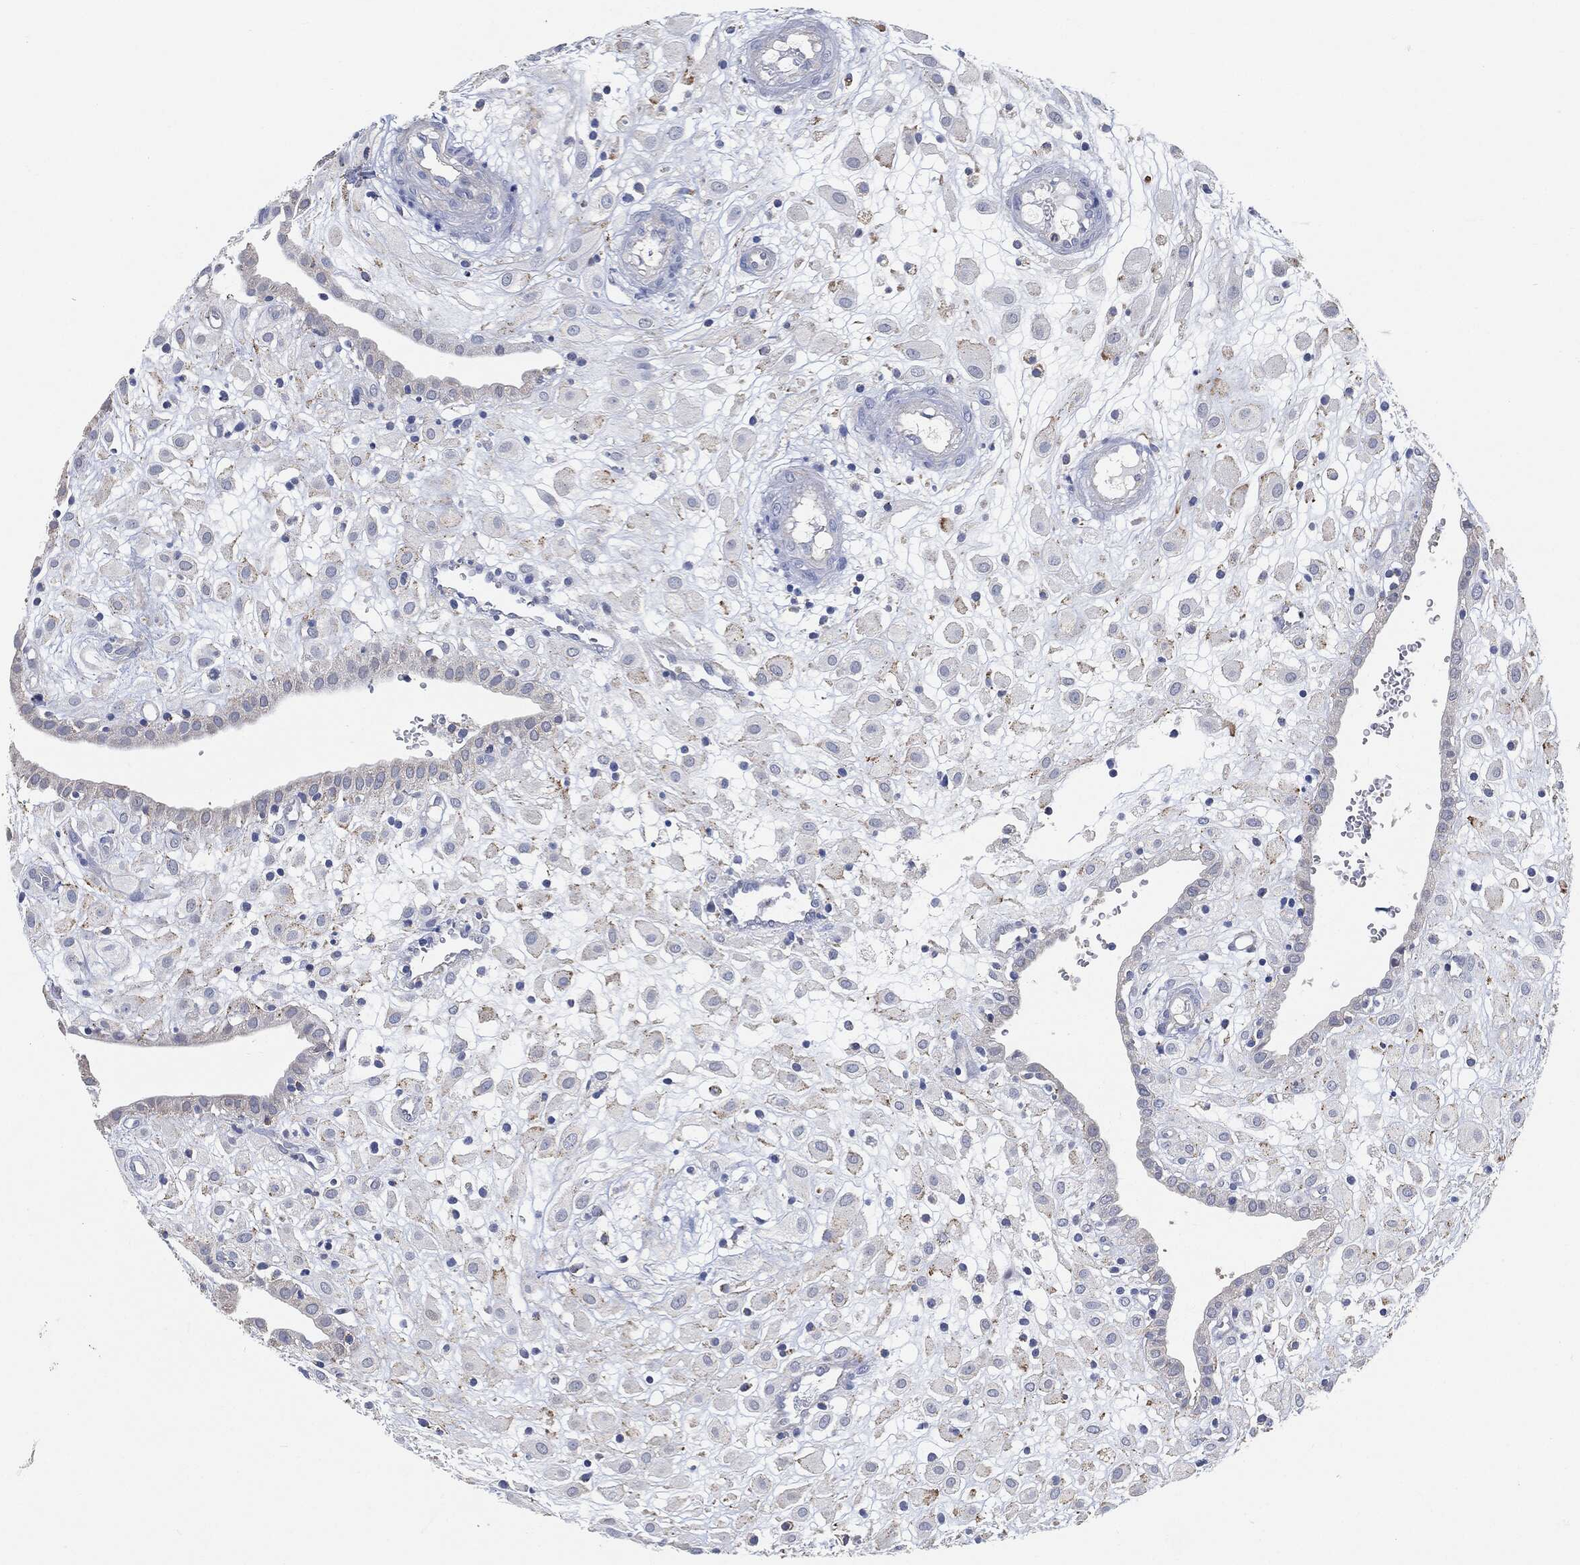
{"staining": {"intensity": "moderate", "quantity": "<25%", "location": "cytoplasmic/membranous"}, "tissue": "placenta", "cell_type": "Decidual cells", "image_type": "normal", "snomed": [{"axis": "morphology", "description": "Normal tissue, NOS"}, {"axis": "topography", "description": "Placenta"}], "caption": "Protein staining reveals moderate cytoplasmic/membranous positivity in approximately <25% of decidual cells in normal placenta. The staining is performed using DAB brown chromogen to label protein expression. The nuclei are counter-stained blue using hematoxylin.", "gene": "VSIG4", "patient": {"sex": "female", "age": 24}}